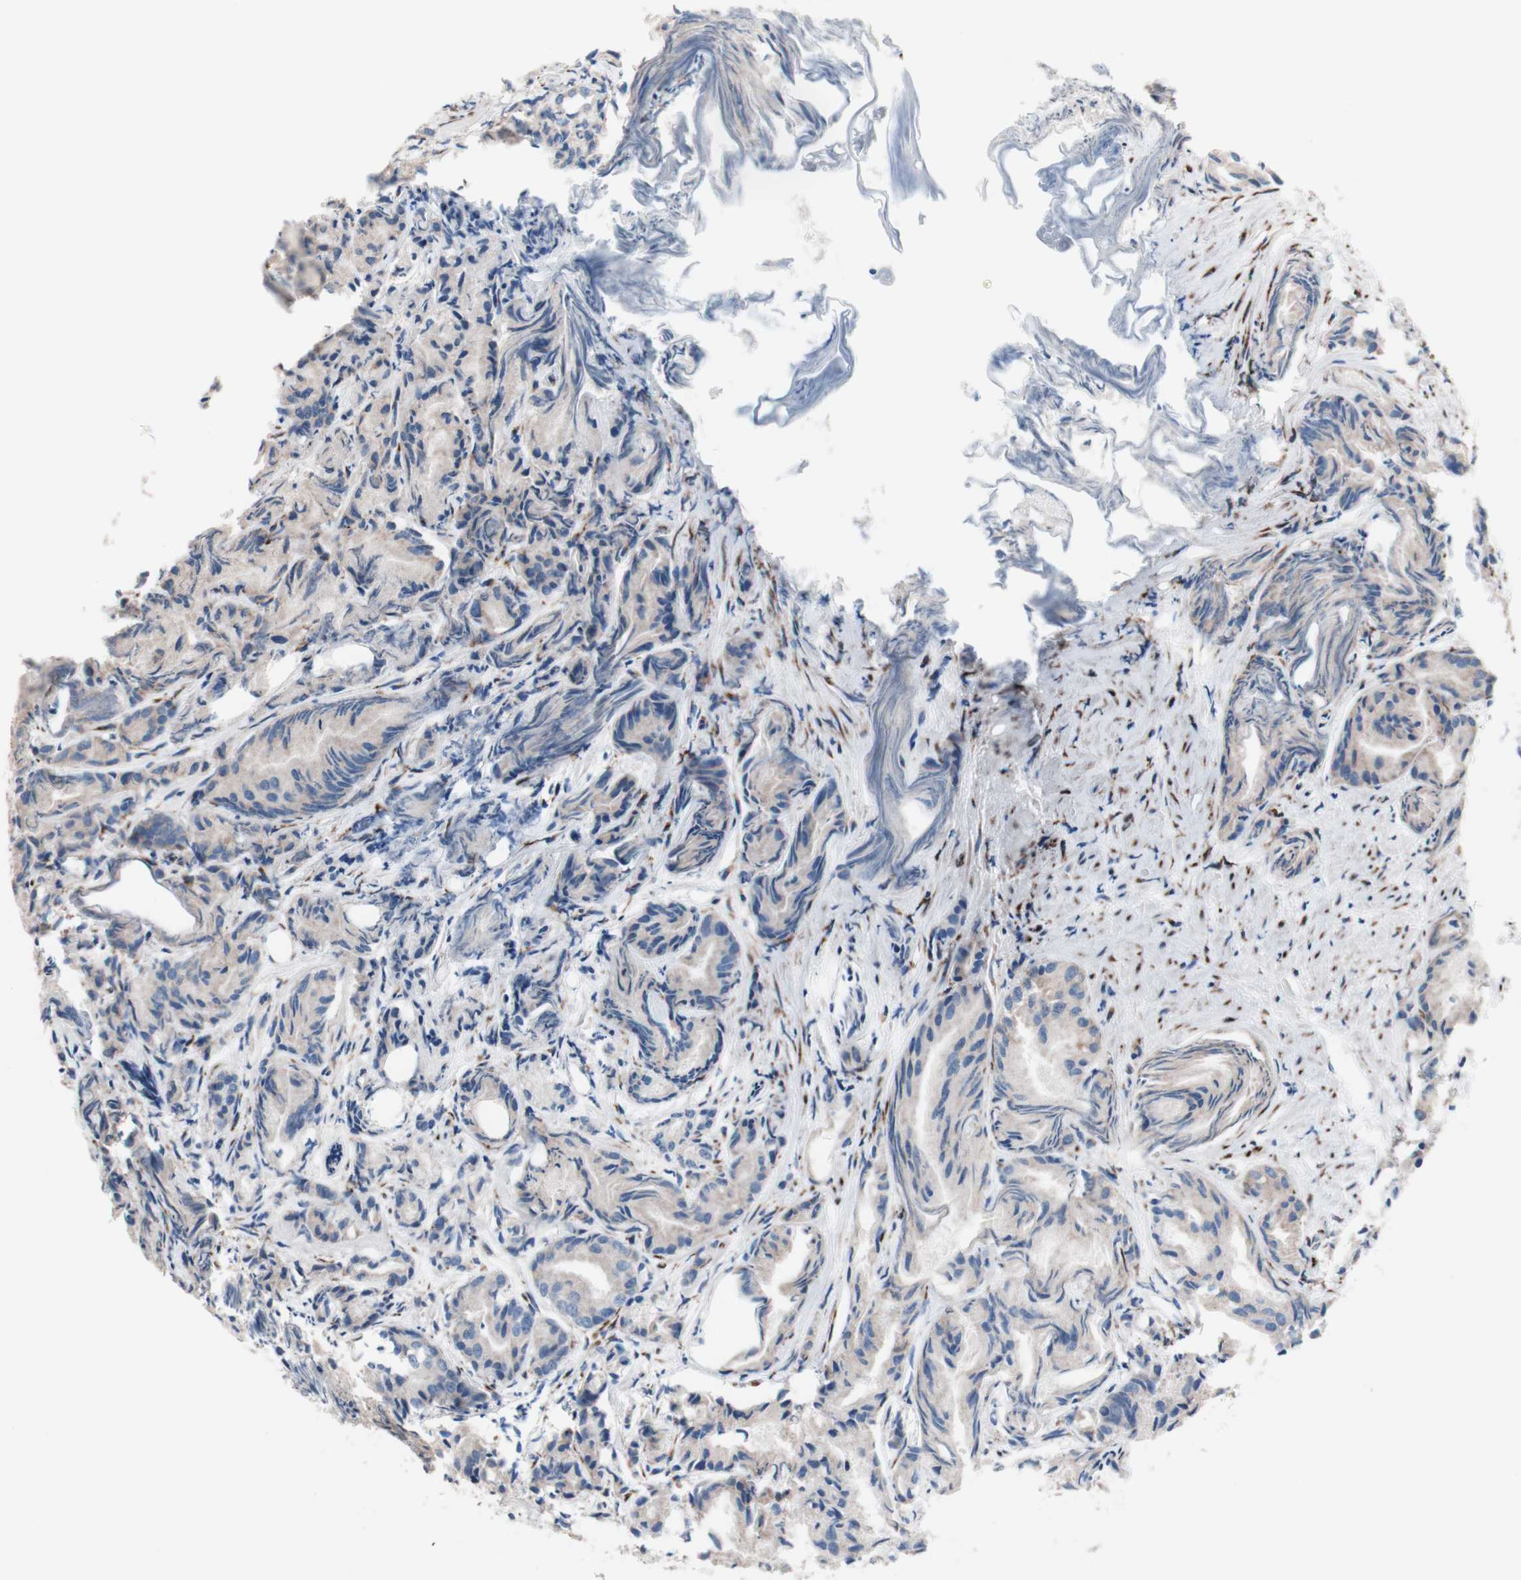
{"staining": {"intensity": "weak", "quantity": "<25%", "location": "cytoplasmic/membranous"}, "tissue": "prostate cancer", "cell_type": "Tumor cells", "image_type": "cancer", "snomed": [{"axis": "morphology", "description": "Adenocarcinoma, Low grade"}, {"axis": "topography", "description": "Prostate"}], "caption": "The immunohistochemistry image has no significant expression in tumor cells of prostate low-grade adenocarcinoma tissue.", "gene": "AGPAT5", "patient": {"sex": "male", "age": 72}}